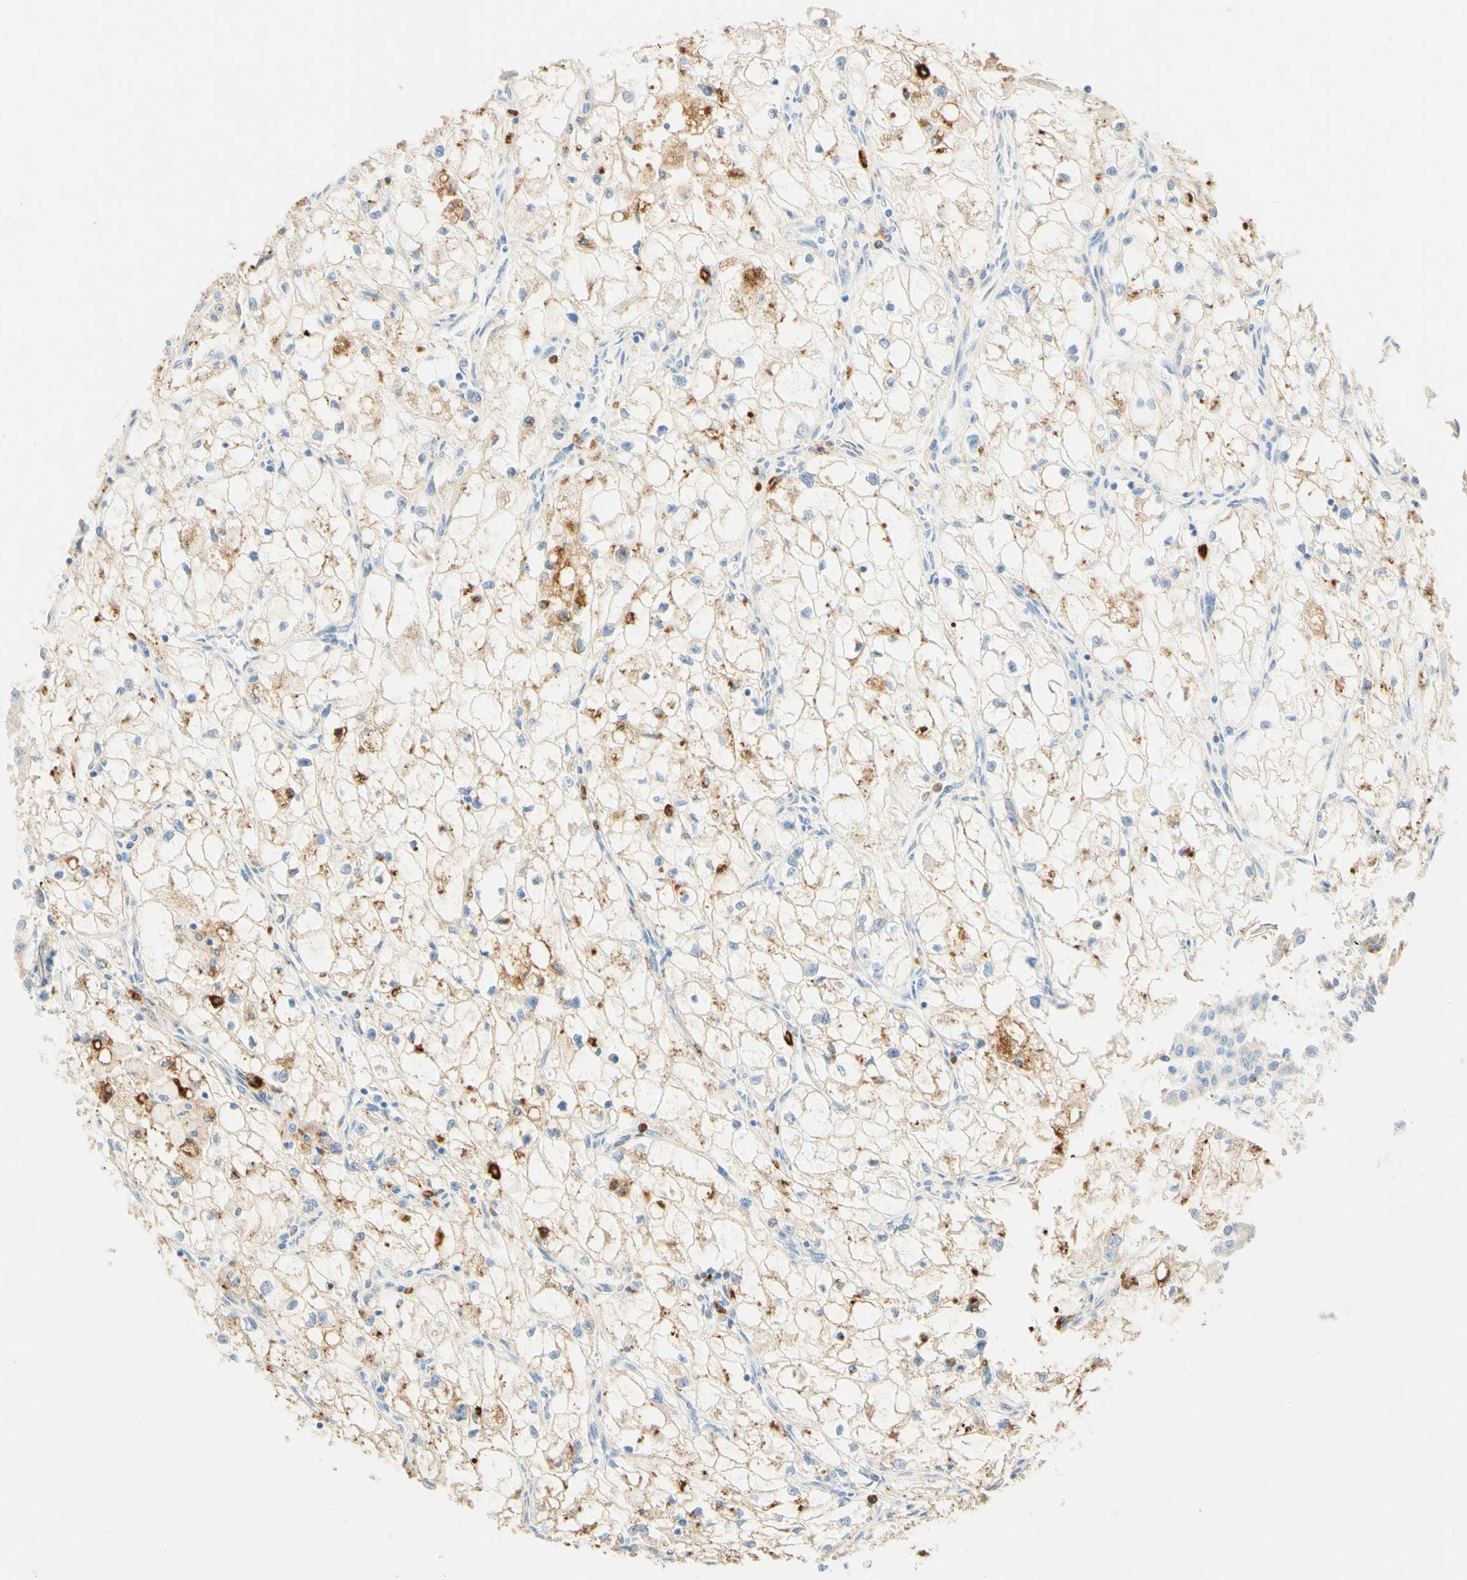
{"staining": {"intensity": "moderate", "quantity": "25%-75%", "location": "cytoplasmic/membranous"}, "tissue": "renal cancer", "cell_type": "Tumor cells", "image_type": "cancer", "snomed": [{"axis": "morphology", "description": "Adenocarcinoma, NOS"}, {"axis": "topography", "description": "Kidney"}], "caption": "Renal cancer (adenocarcinoma) stained with IHC reveals moderate cytoplasmic/membranous positivity in about 25%-75% of tumor cells.", "gene": "CD63", "patient": {"sex": "female", "age": 70}}